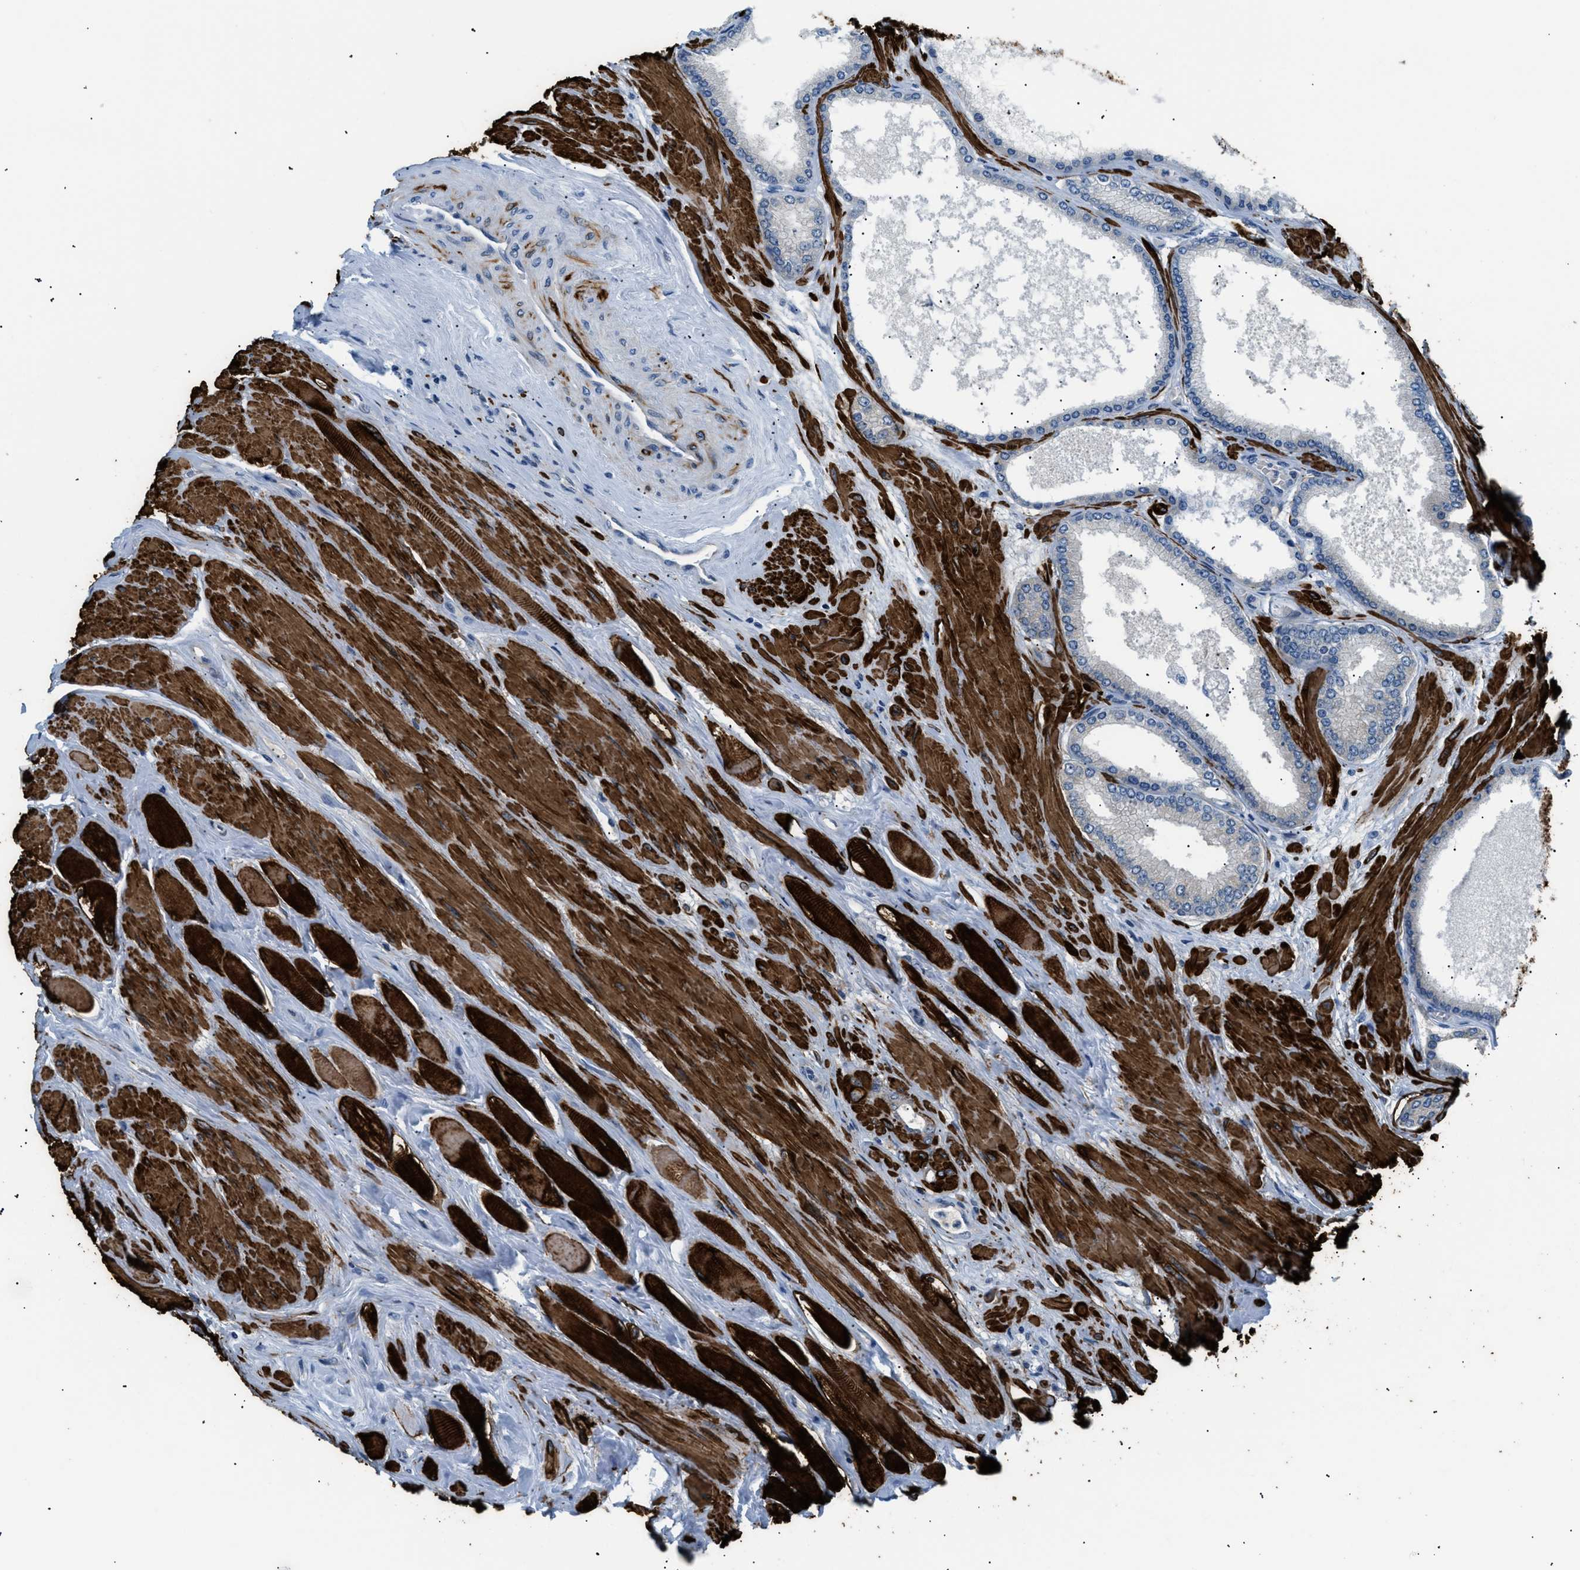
{"staining": {"intensity": "negative", "quantity": "none", "location": "none"}, "tissue": "prostate cancer", "cell_type": "Tumor cells", "image_type": "cancer", "snomed": [{"axis": "morphology", "description": "Adenocarcinoma, High grade"}, {"axis": "topography", "description": "Prostate"}], "caption": "Prostate cancer was stained to show a protein in brown. There is no significant expression in tumor cells.", "gene": "ICA1", "patient": {"sex": "male", "age": 61}}